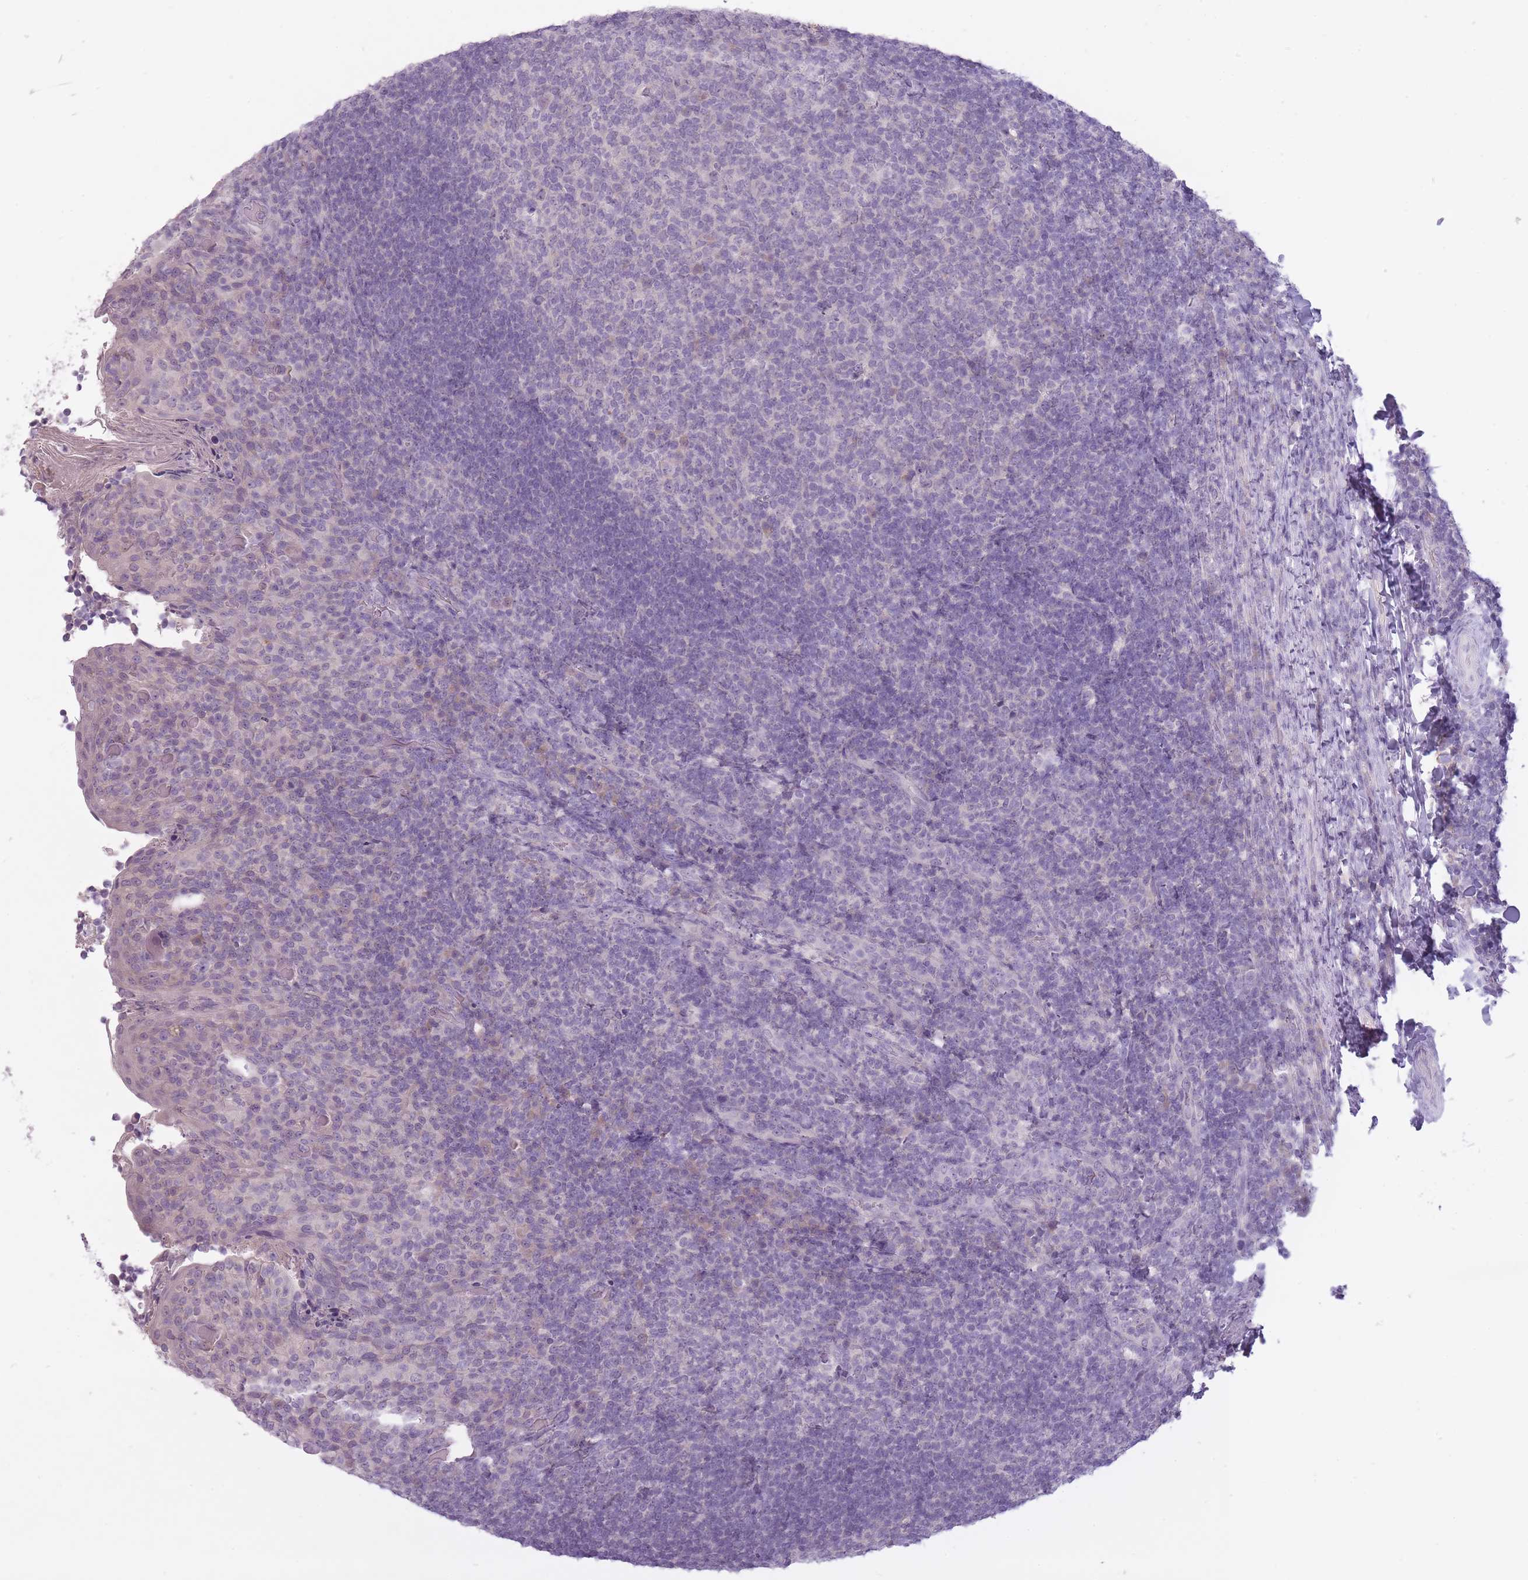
{"staining": {"intensity": "negative", "quantity": "none", "location": "none"}, "tissue": "tonsil", "cell_type": "Germinal center cells", "image_type": "normal", "snomed": [{"axis": "morphology", "description": "Normal tissue, NOS"}, {"axis": "topography", "description": "Tonsil"}], "caption": "DAB (3,3'-diaminobenzidine) immunohistochemical staining of normal human tonsil exhibits no significant staining in germinal center cells. The staining was performed using DAB (3,3'-diaminobenzidine) to visualize the protein expression in brown, while the nuclei were stained in blue with hematoxylin (Magnification: 20x).", "gene": "FAM43B", "patient": {"sex": "female", "age": 10}}